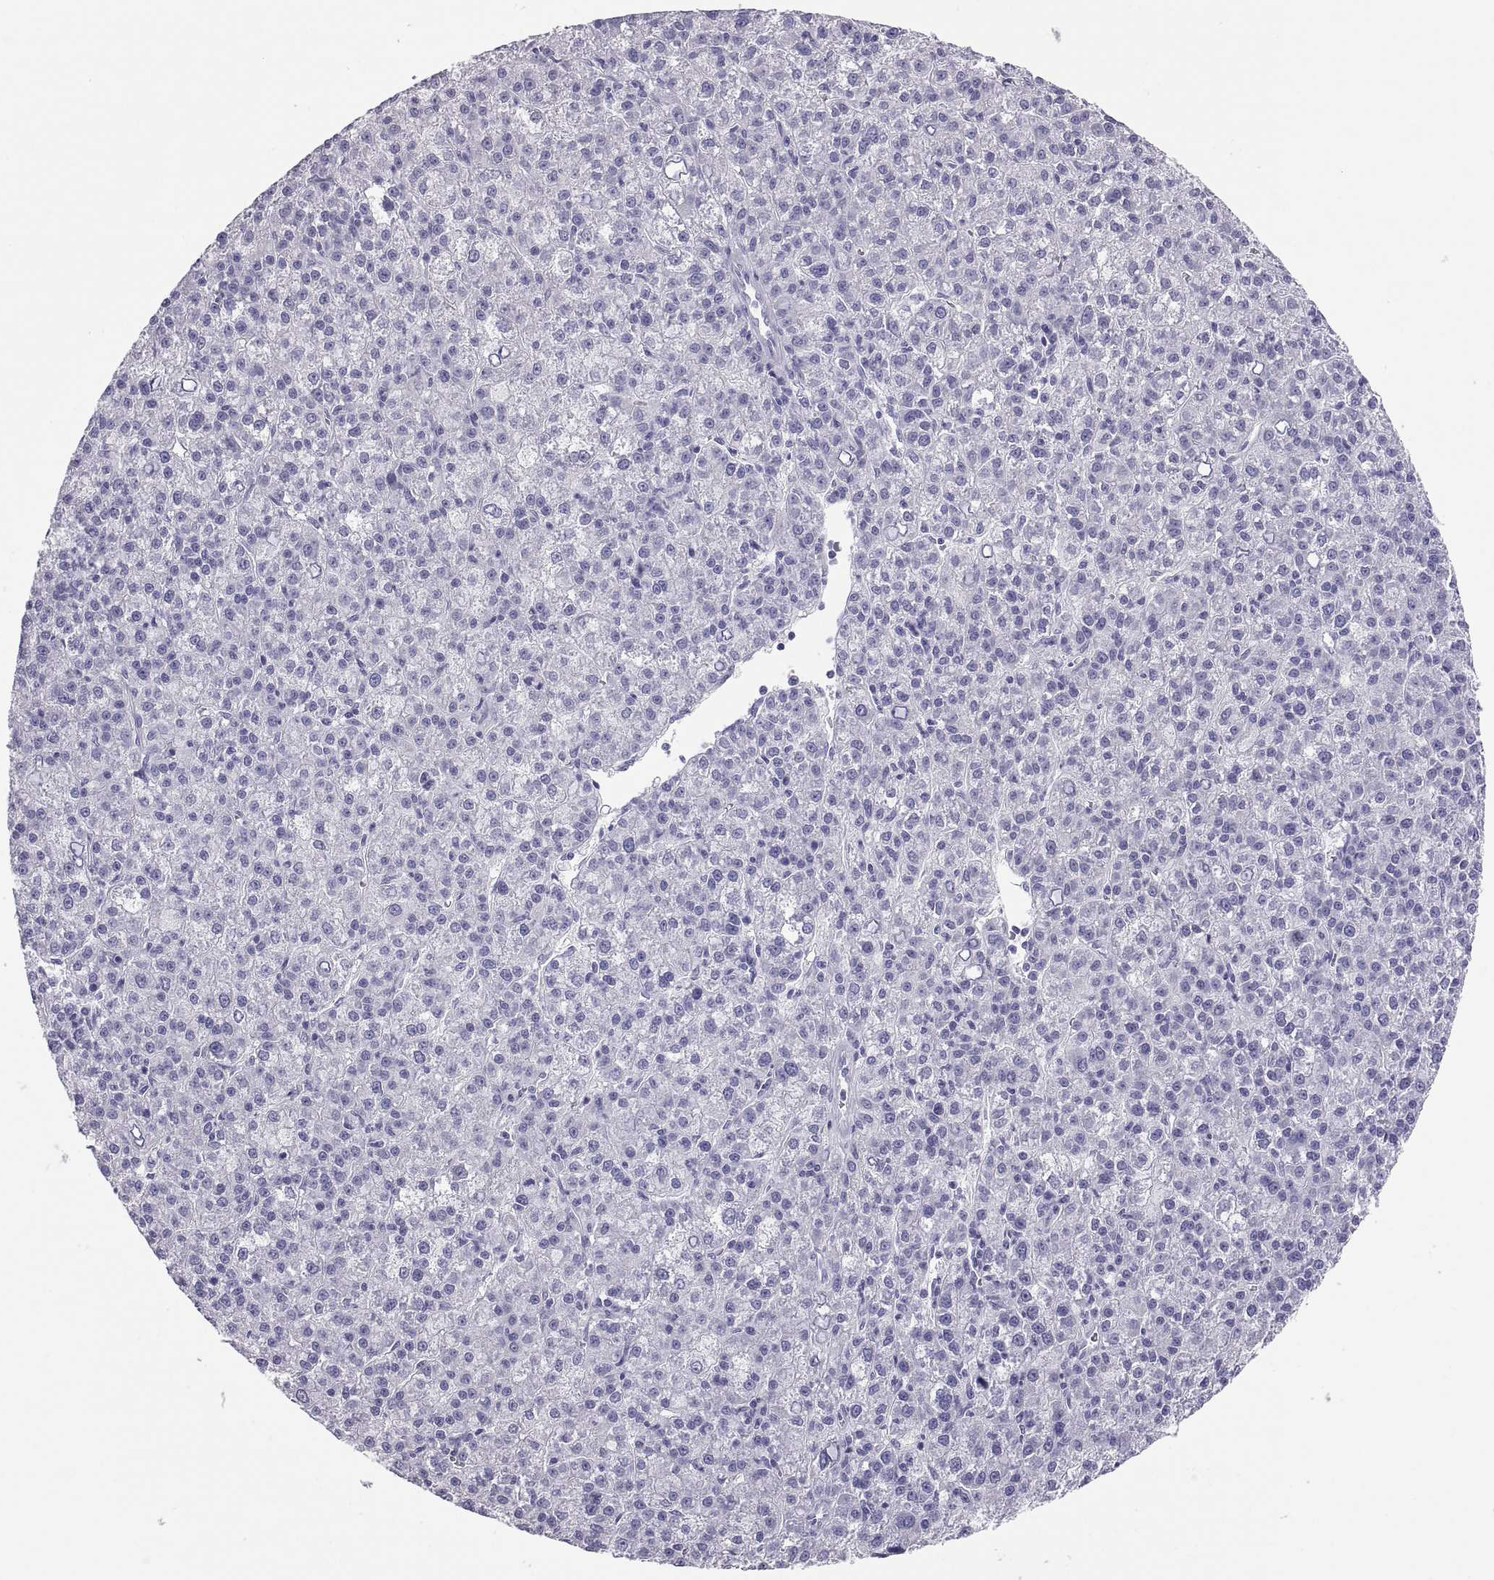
{"staining": {"intensity": "negative", "quantity": "none", "location": "none"}, "tissue": "liver cancer", "cell_type": "Tumor cells", "image_type": "cancer", "snomed": [{"axis": "morphology", "description": "Carcinoma, Hepatocellular, NOS"}, {"axis": "topography", "description": "Liver"}], "caption": "Tumor cells are negative for protein expression in human liver cancer.", "gene": "RNASE12", "patient": {"sex": "female", "age": 60}}